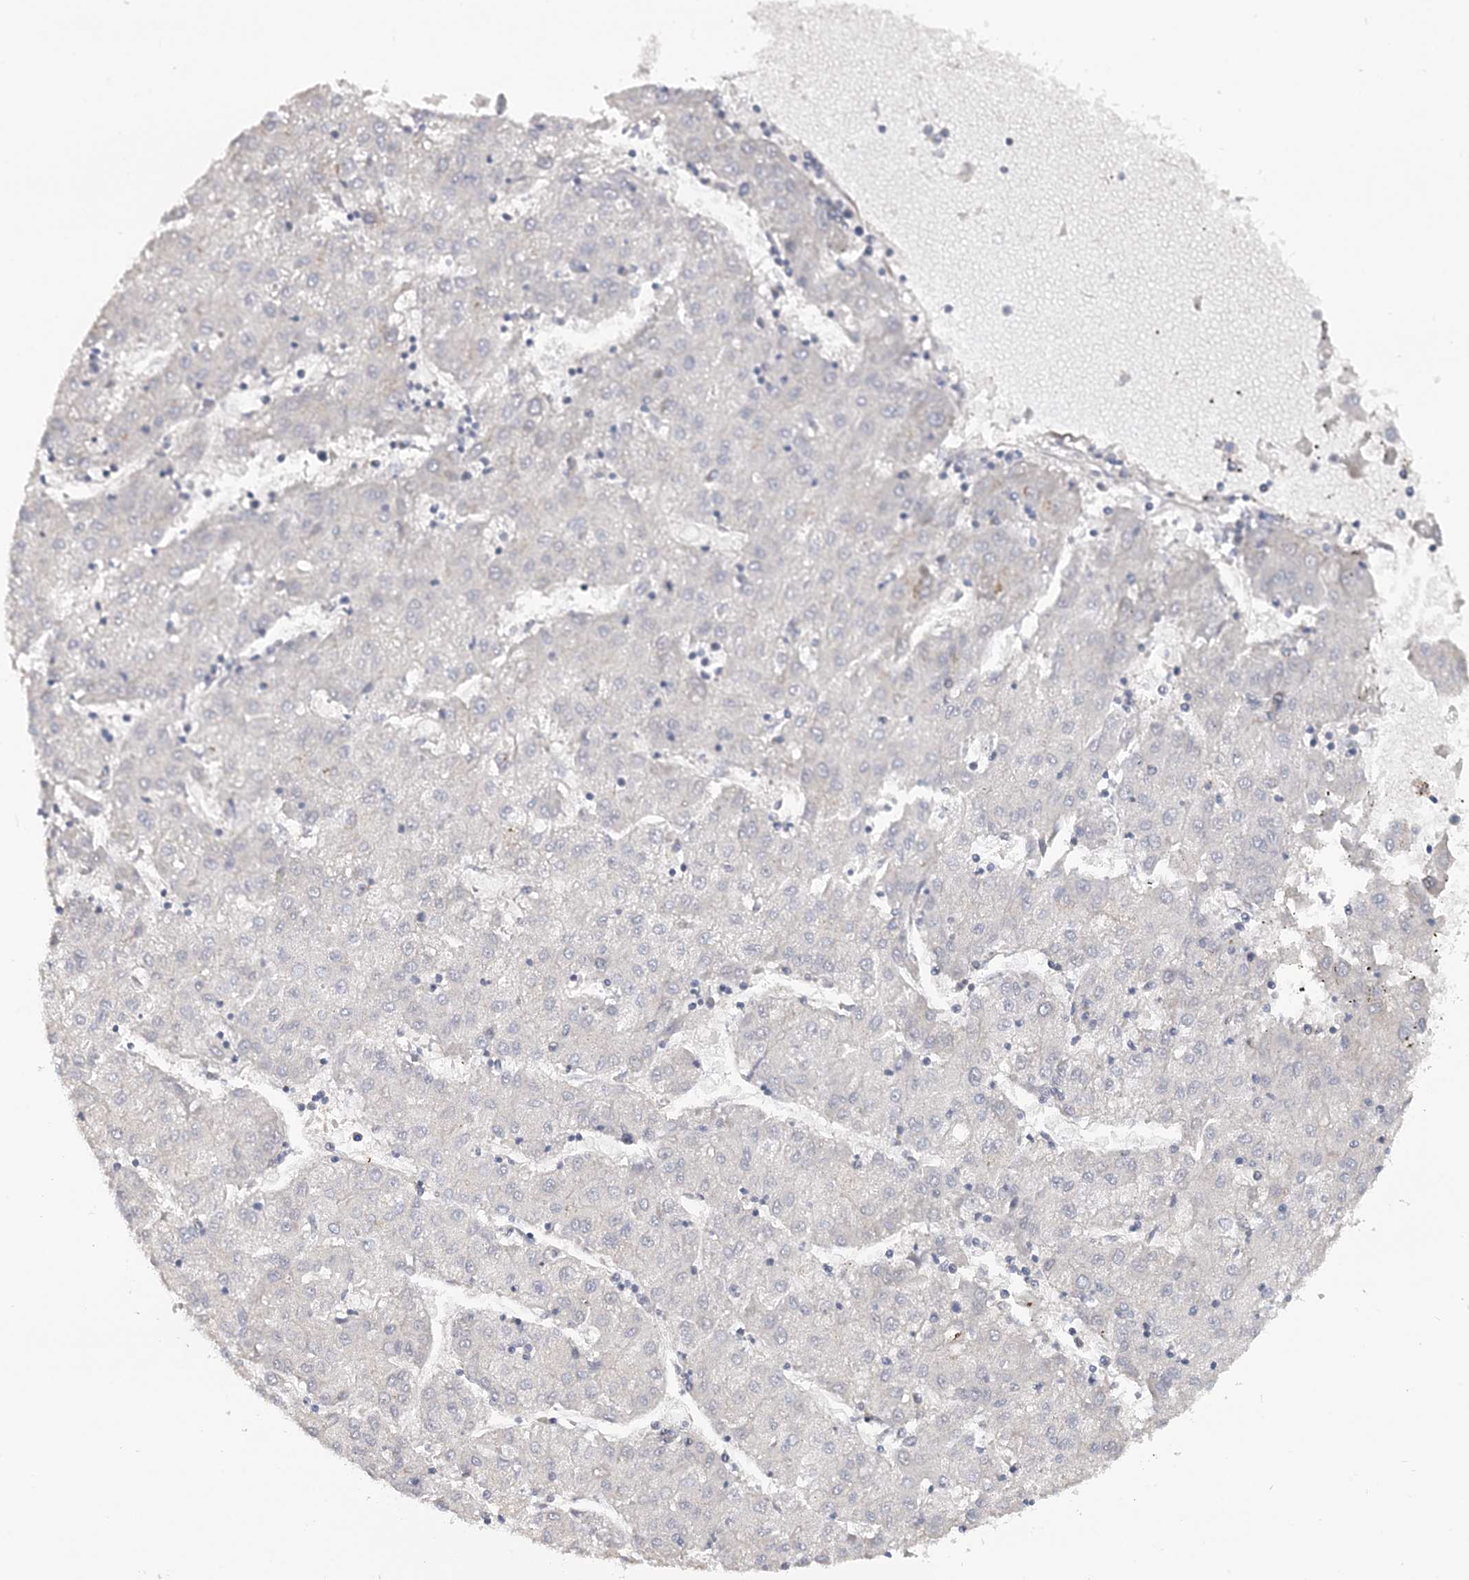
{"staining": {"intensity": "negative", "quantity": "none", "location": "none"}, "tissue": "liver cancer", "cell_type": "Tumor cells", "image_type": "cancer", "snomed": [{"axis": "morphology", "description": "Carcinoma, Hepatocellular, NOS"}, {"axis": "topography", "description": "Liver"}], "caption": "This is an immunohistochemistry (IHC) histopathology image of human liver cancer (hepatocellular carcinoma). There is no positivity in tumor cells.", "gene": "TSHZ2", "patient": {"sex": "male", "age": 72}}